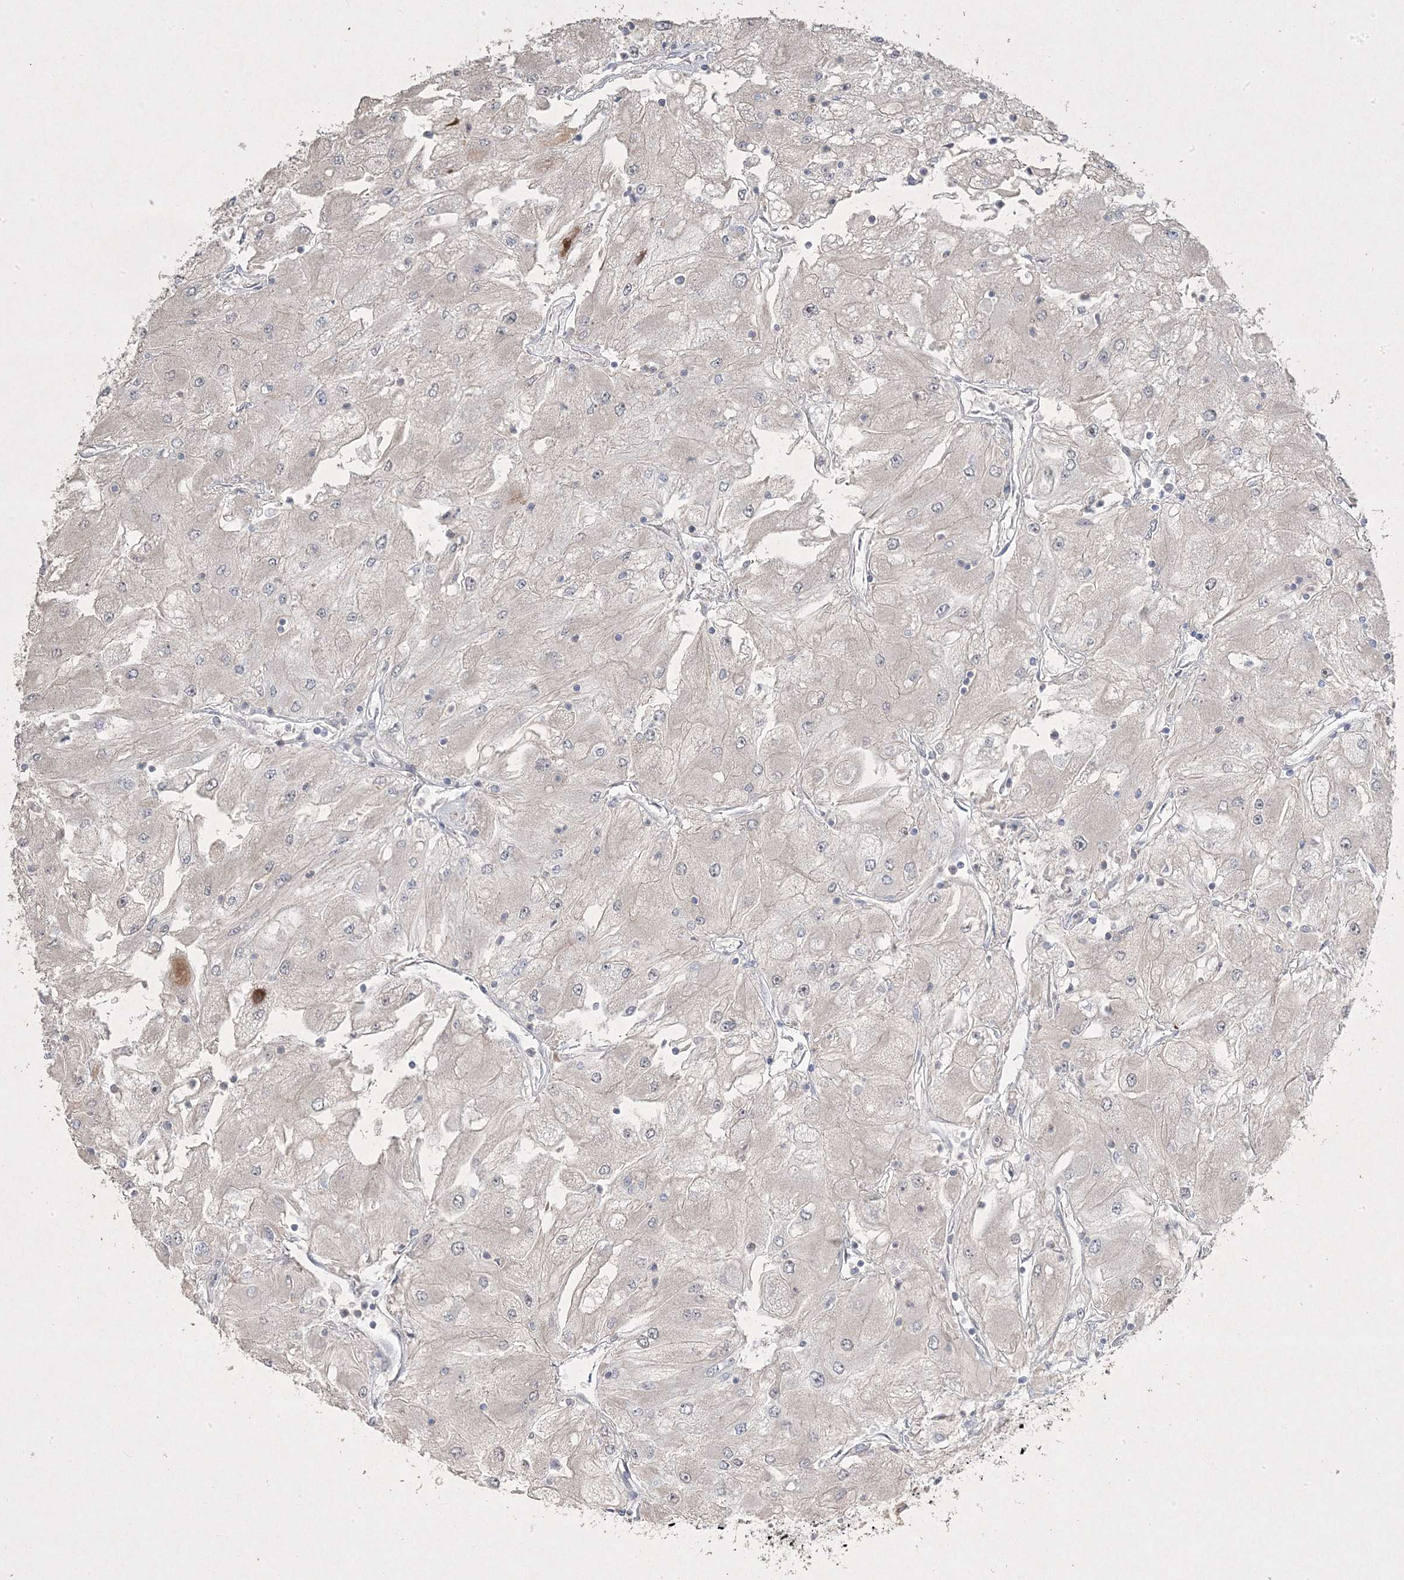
{"staining": {"intensity": "negative", "quantity": "none", "location": "none"}, "tissue": "renal cancer", "cell_type": "Tumor cells", "image_type": "cancer", "snomed": [{"axis": "morphology", "description": "Adenocarcinoma, NOS"}, {"axis": "topography", "description": "Kidney"}], "caption": "This is an IHC image of renal cancer. There is no staining in tumor cells.", "gene": "RGL4", "patient": {"sex": "male", "age": 80}}